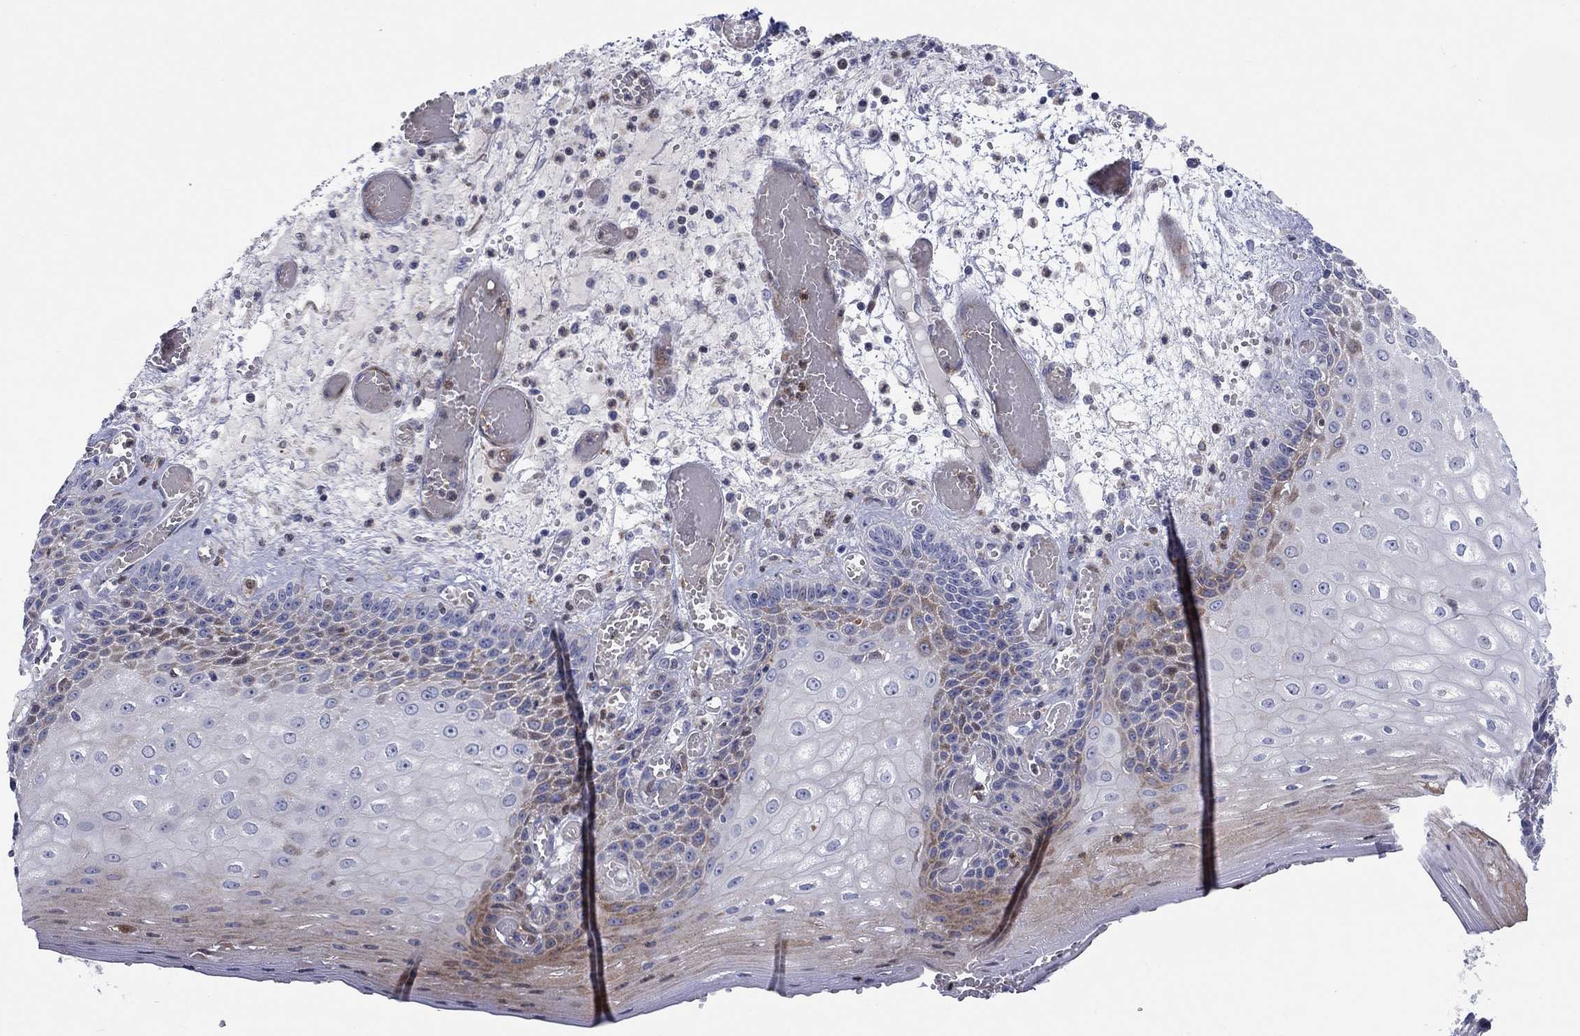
{"staining": {"intensity": "moderate", "quantity": "<25%", "location": "cytoplasmic/membranous"}, "tissue": "esophagus", "cell_type": "Squamous epithelial cells", "image_type": "normal", "snomed": [{"axis": "morphology", "description": "Normal tissue, NOS"}, {"axis": "topography", "description": "Esophagus"}], "caption": "Protein staining demonstrates moderate cytoplasmic/membranous staining in approximately <25% of squamous epithelial cells in benign esophagus.", "gene": "ARHGAP36", "patient": {"sex": "male", "age": 58}}